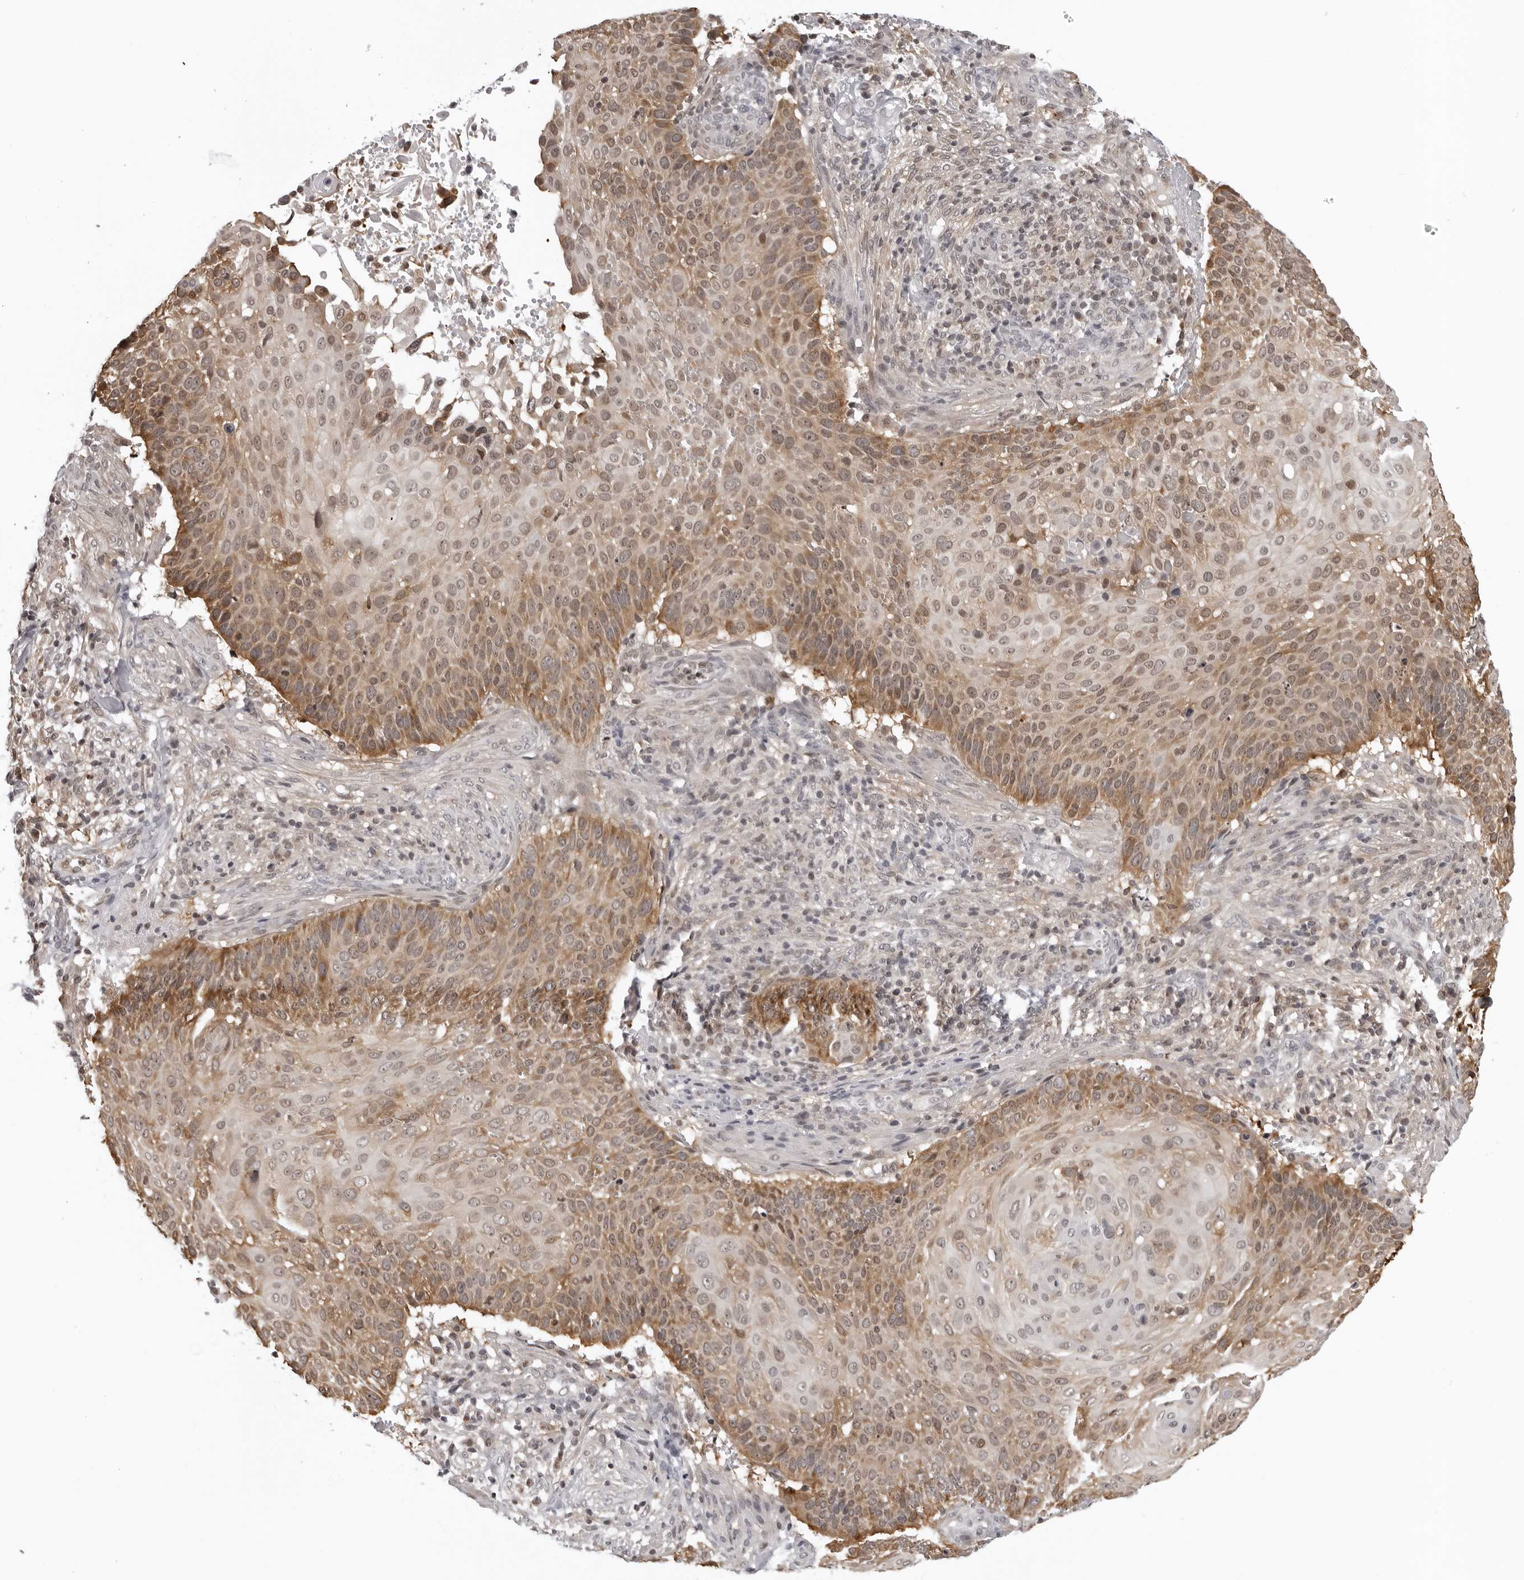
{"staining": {"intensity": "moderate", "quantity": "25%-75%", "location": "cytoplasmic/membranous"}, "tissue": "cervical cancer", "cell_type": "Tumor cells", "image_type": "cancer", "snomed": [{"axis": "morphology", "description": "Squamous cell carcinoma, NOS"}, {"axis": "topography", "description": "Cervix"}], "caption": "An image of cervical cancer stained for a protein exhibits moderate cytoplasmic/membranous brown staining in tumor cells.", "gene": "MRPS15", "patient": {"sex": "female", "age": 74}}